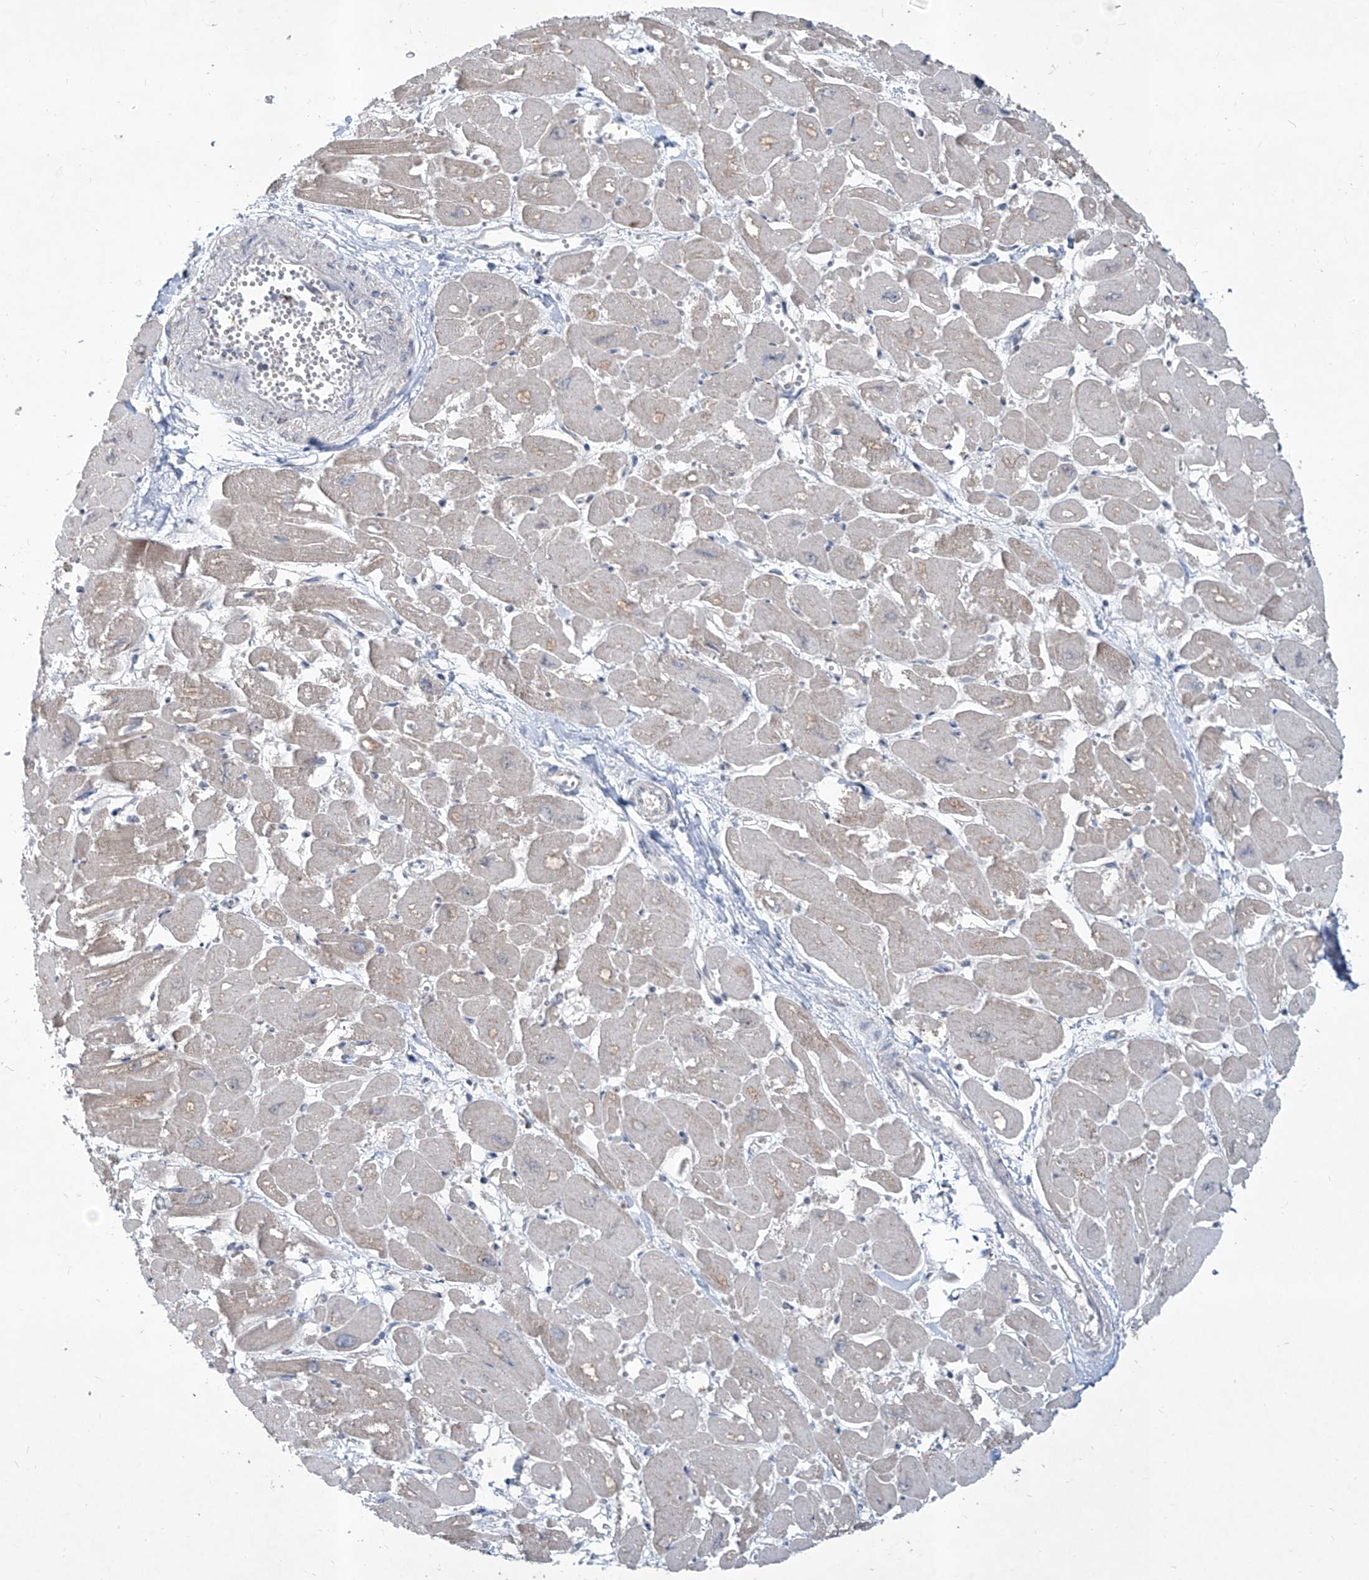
{"staining": {"intensity": "moderate", "quantity": "<25%", "location": "cytoplasmic/membranous"}, "tissue": "heart muscle", "cell_type": "Cardiomyocytes", "image_type": "normal", "snomed": [{"axis": "morphology", "description": "Normal tissue, NOS"}, {"axis": "topography", "description": "Heart"}], "caption": "Immunohistochemical staining of benign human heart muscle reveals <25% levels of moderate cytoplasmic/membranous protein staining in about <25% of cardiomyocytes. (brown staining indicates protein expression, while blue staining denotes nuclei).", "gene": "ZBTB48", "patient": {"sex": "male", "age": 54}}